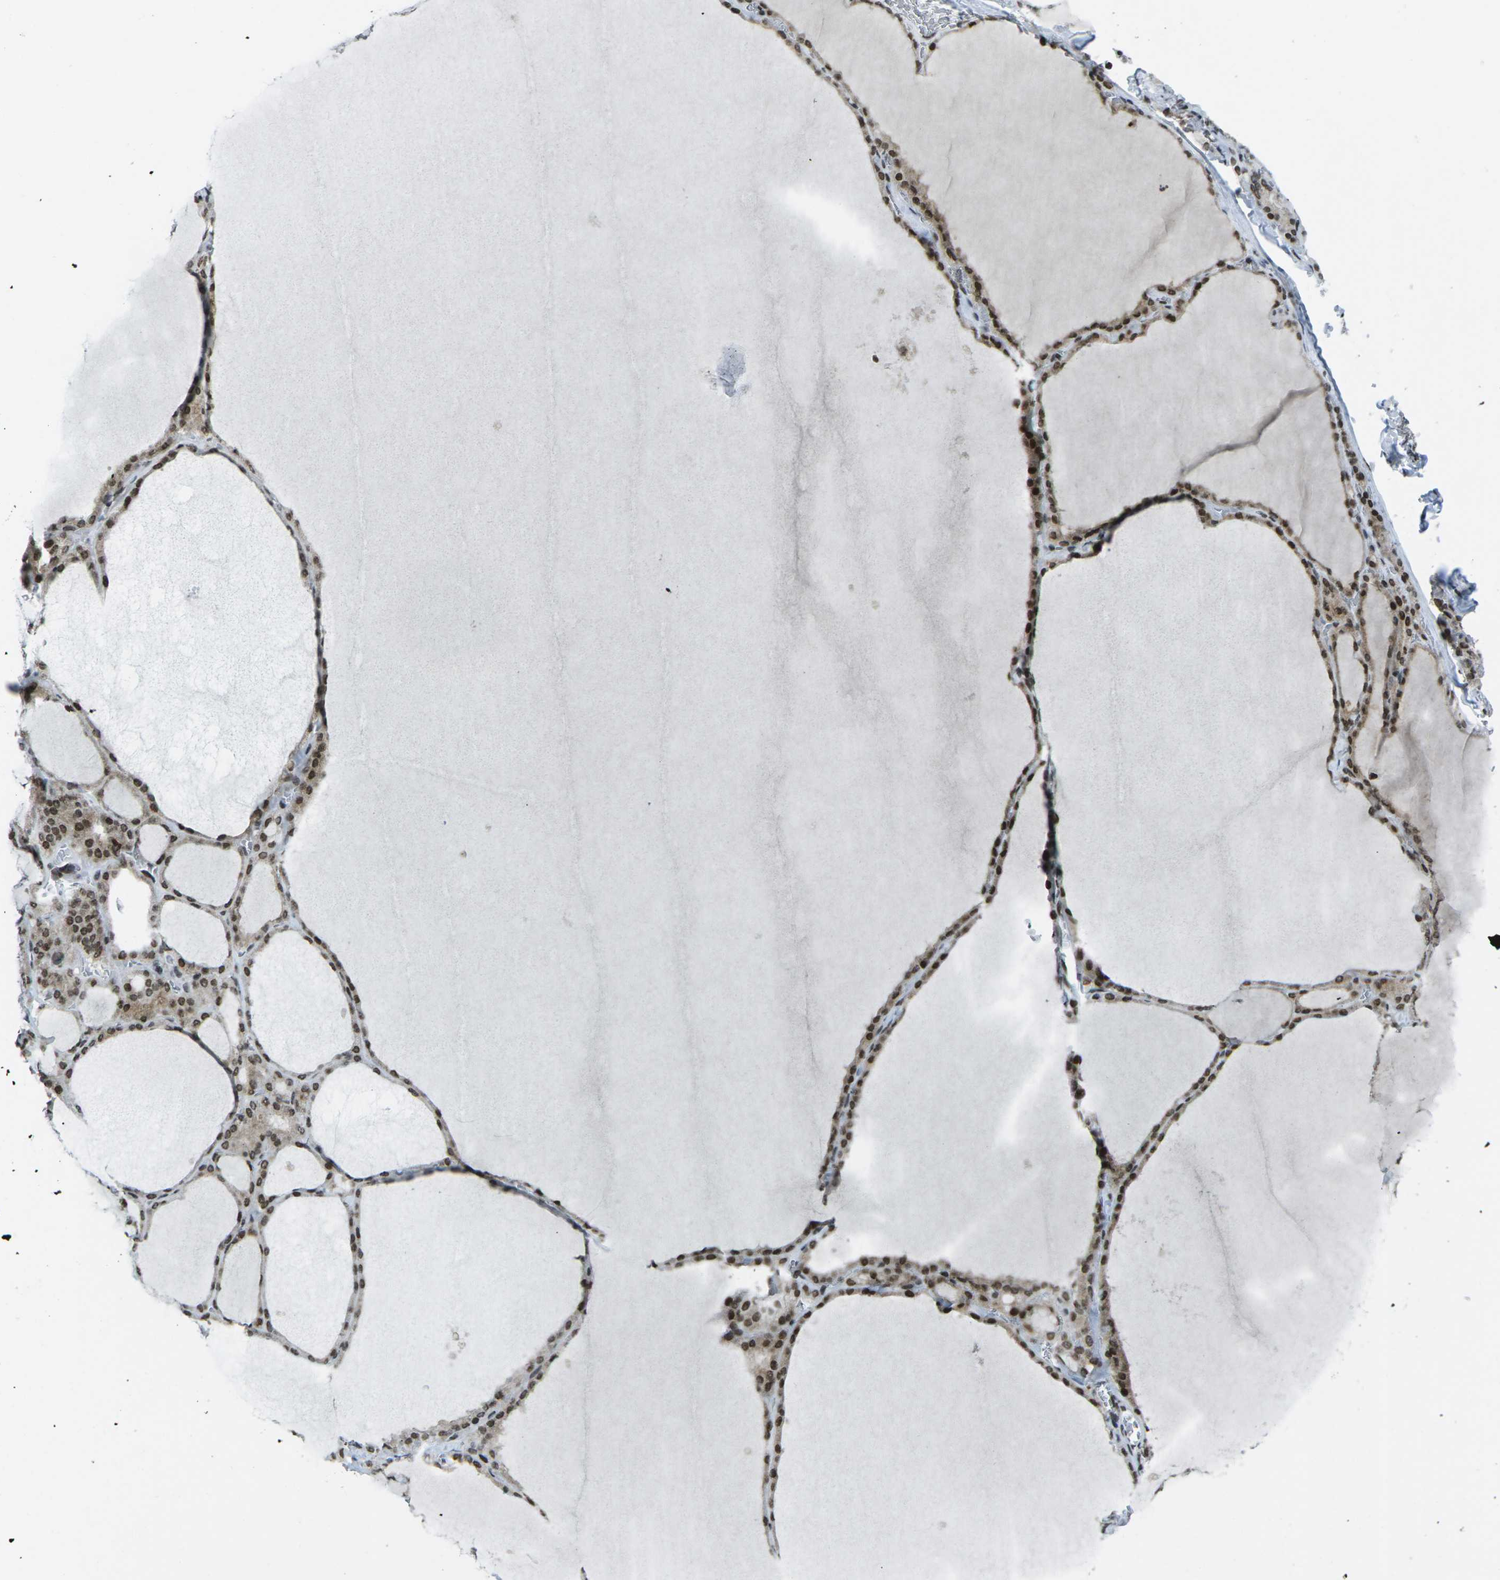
{"staining": {"intensity": "strong", "quantity": ">75%", "location": "nuclear"}, "tissue": "thyroid gland", "cell_type": "Glandular cells", "image_type": "normal", "snomed": [{"axis": "morphology", "description": "Normal tissue, NOS"}, {"axis": "topography", "description": "Thyroid gland"}], "caption": "The histopathology image exhibits immunohistochemical staining of benign thyroid gland. There is strong nuclear expression is identified in approximately >75% of glandular cells.", "gene": "EME1", "patient": {"sex": "male", "age": 56}}